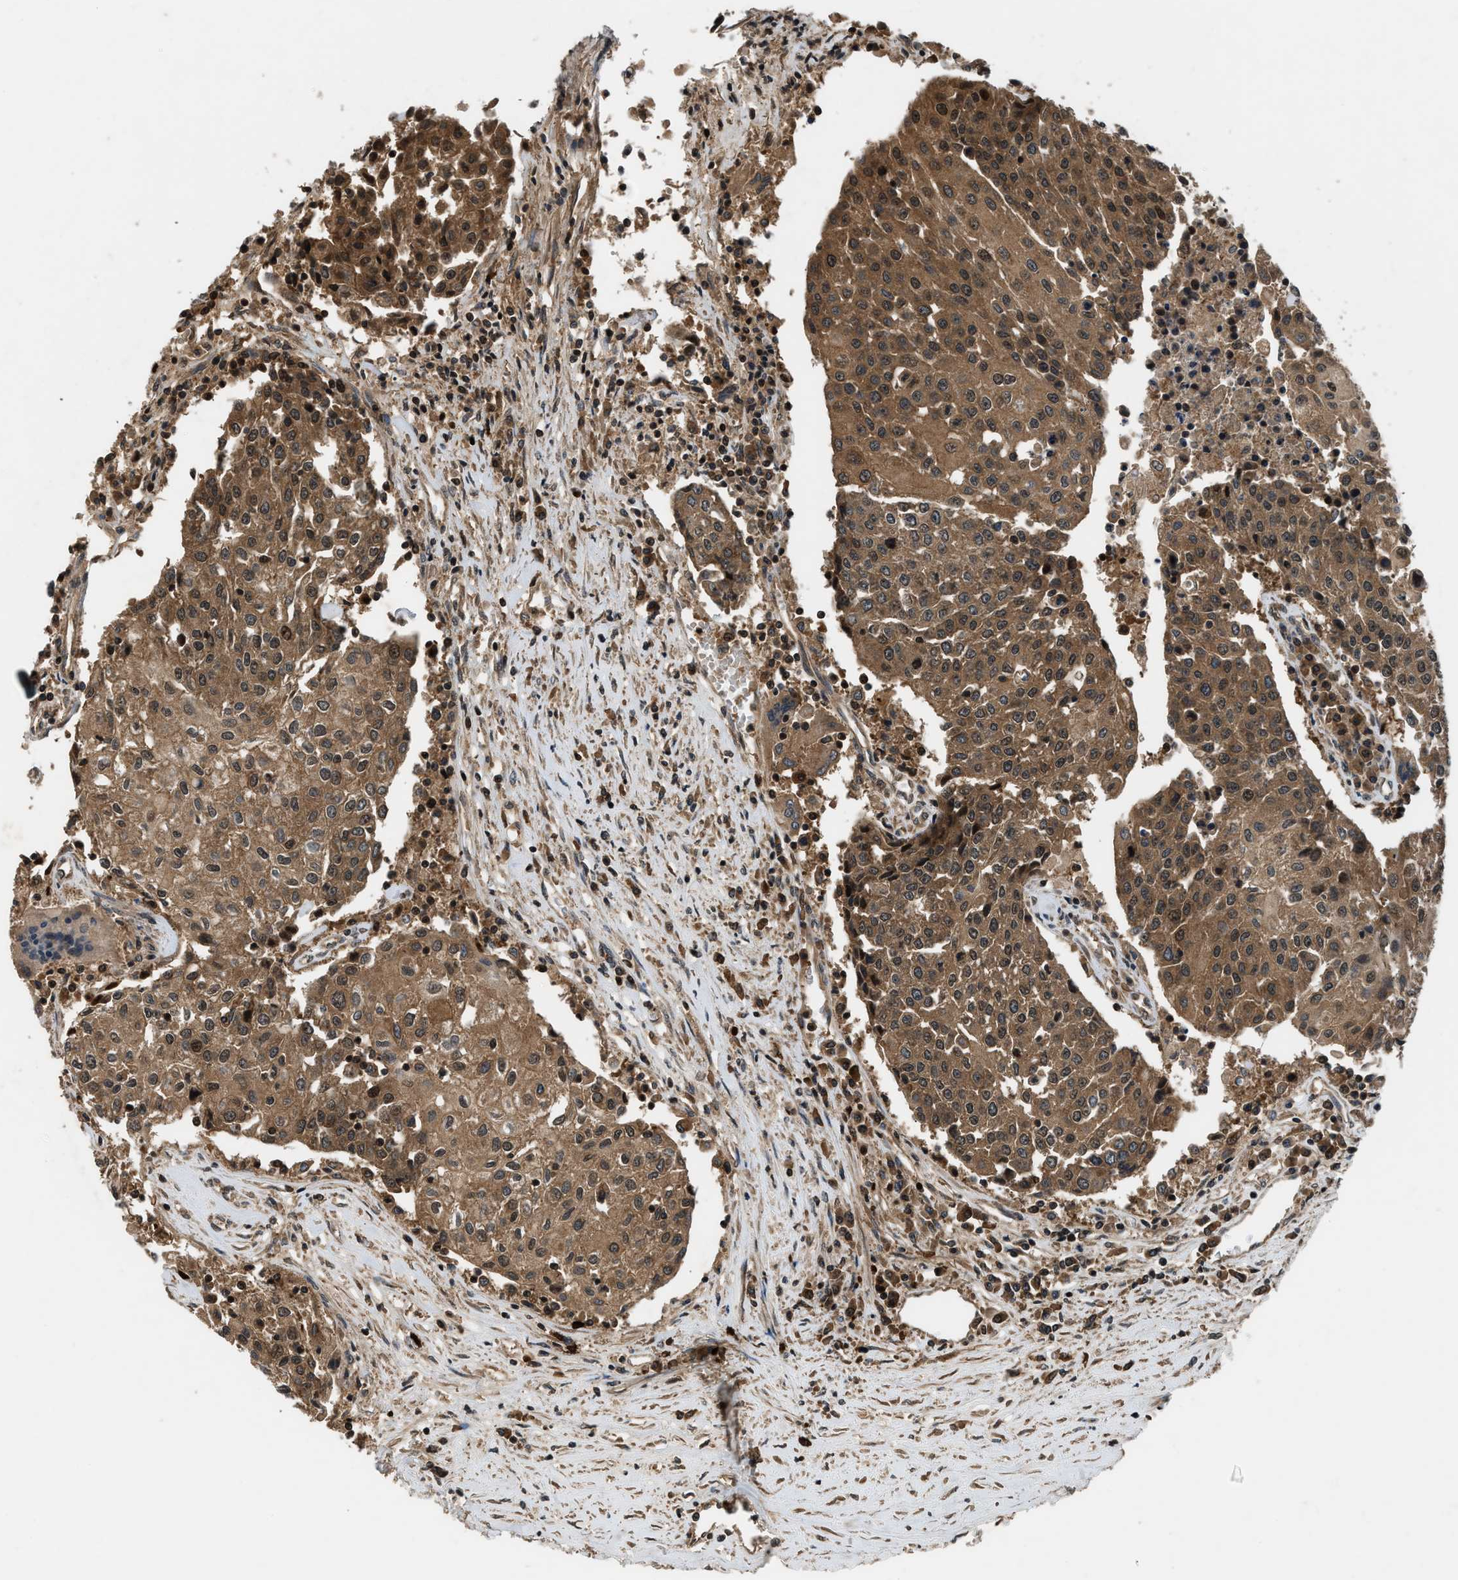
{"staining": {"intensity": "moderate", "quantity": ">75%", "location": "cytoplasmic/membranous"}, "tissue": "urothelial cancer", "cell_type": "Tumor cells", "image_type": "cancer", "snomed": [{"axis": "morphology", "description": "Urothelial carcinoma, High grade"}, {"axis": "topography", "description": "Urinary bladder"}], "caption": "DAB immunohistochemical staining of human urothelial carcinoma (high-grade) displays moderate cytoplasmic/membranous protein staining in approximately >75% of tumor cells.", "gene": "RPS6KB1", "patient": {"sex": "female", "age": 85}}